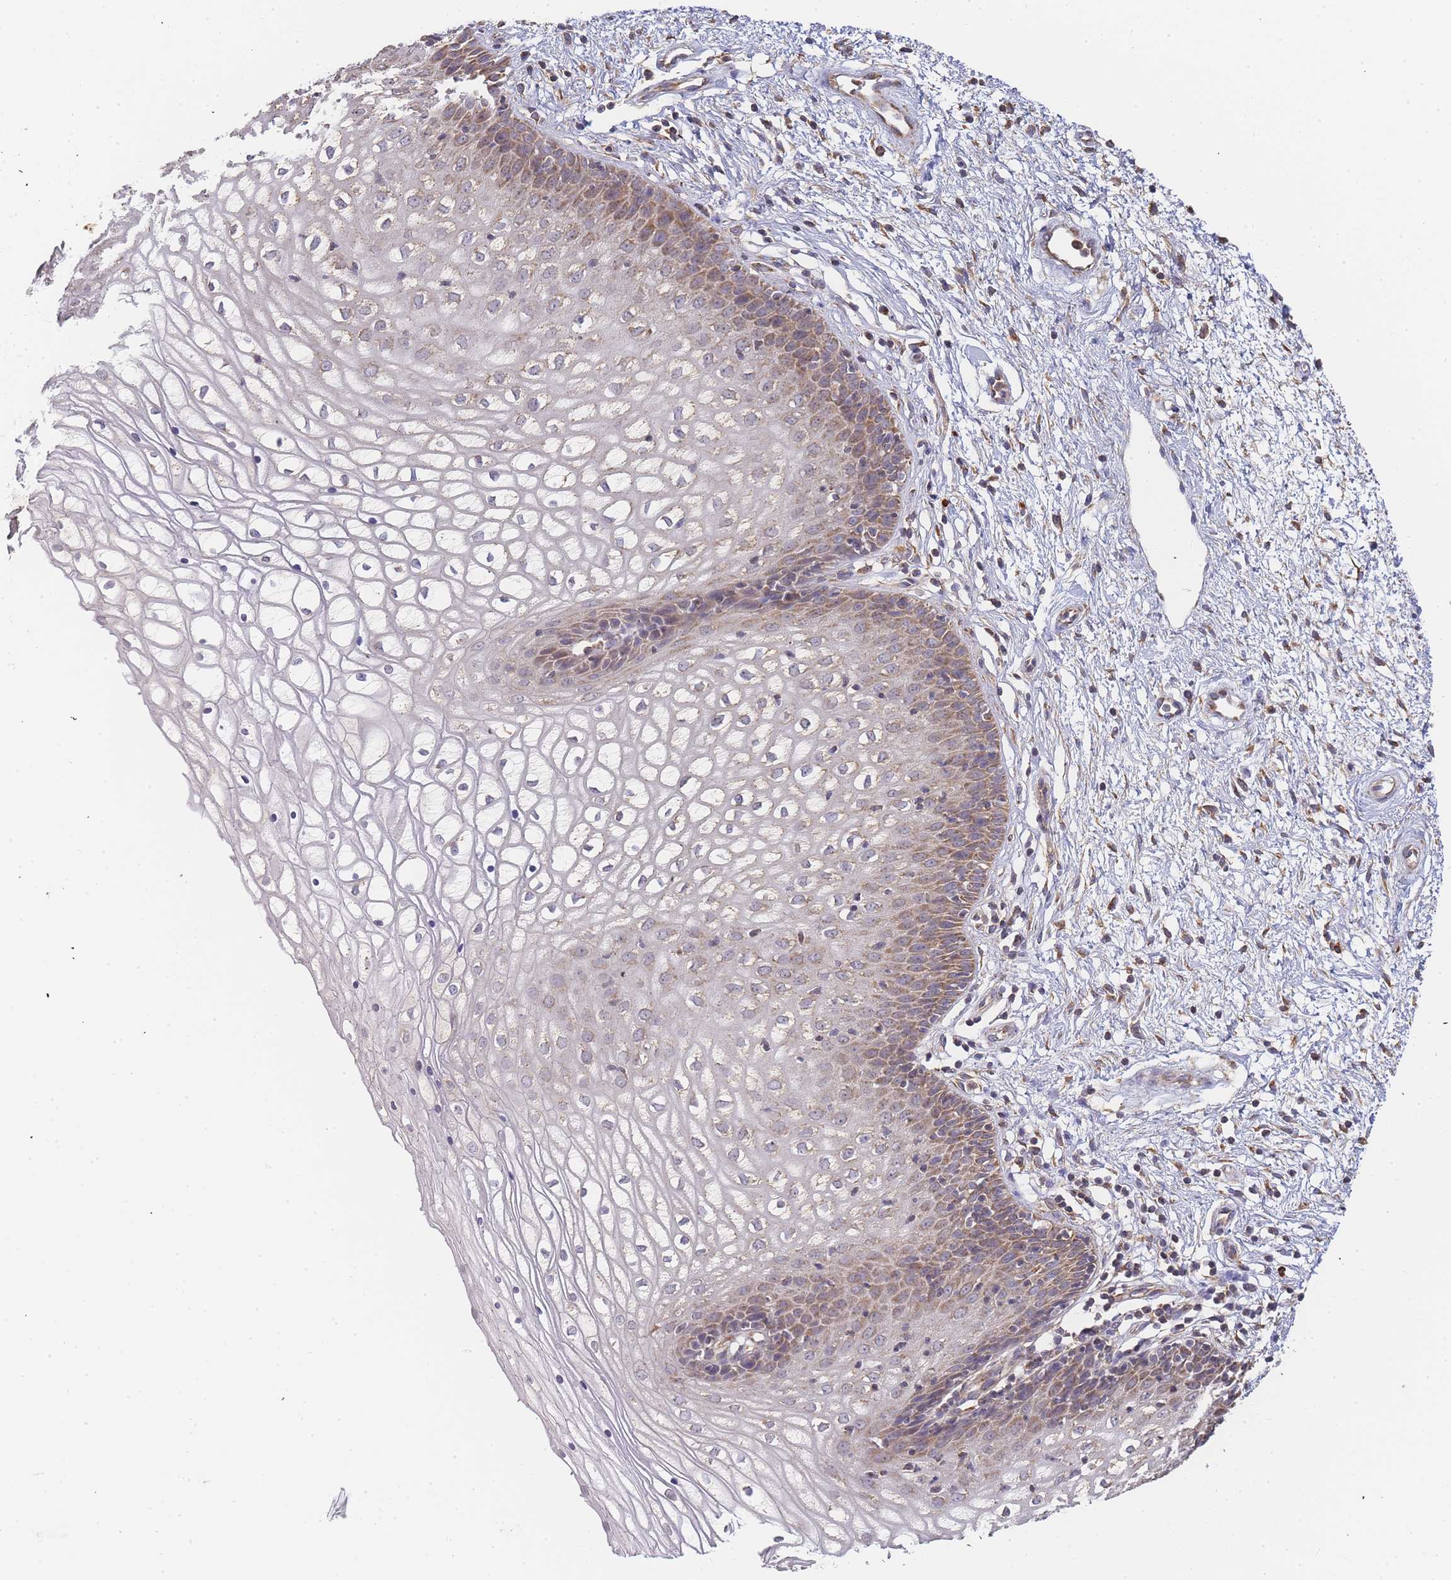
{"staining": {"intensity": "moderate", "quantity": "<25%", "location": "cytoplasmic/membranous"}, "tissue": "vagina", "cell_type": "Squamous epithelial cells", "image_type": "normal", "snomed": [{"axis": "morphology", "description": "Normal tissue, NOS"}, {"axis": "topography", "description": "Vagina"}], "caption": "Immunohistochemical staining of unremarkable vagina reveals <25% levels of moderate cytoplasmic/membranous protein positivity in about <25% of squamous epithelial cells. The staining is performed using DAB (3,3'-diaminobenzidine) brown chromogen to label protein expression. The nuclei are counter-stained blue using hematoxylin.", "gene": "ADCY9", "patient": {"sex": "female", "age": 34}}